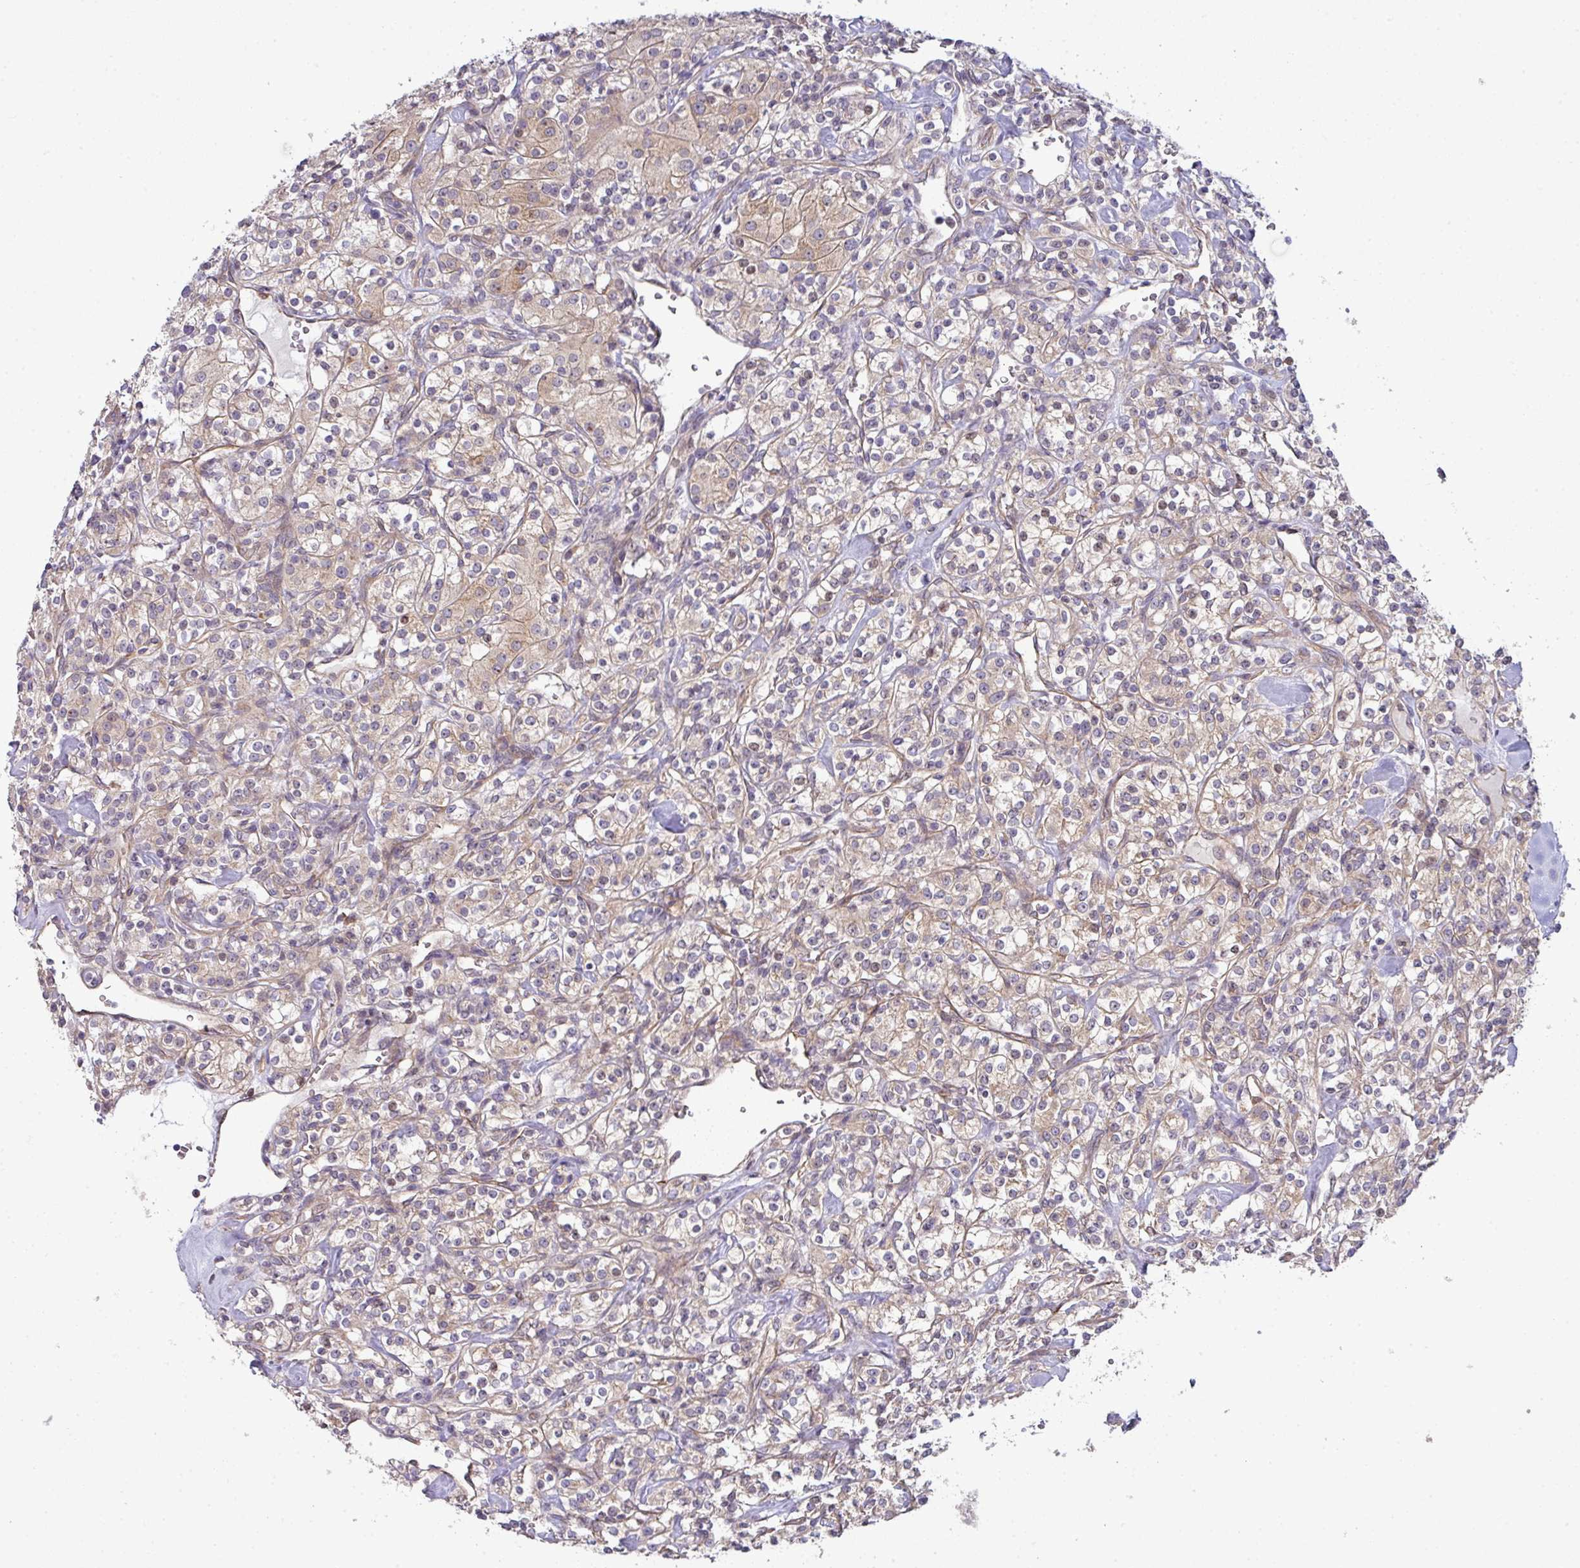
{"staining": {"intensity": "weak", "quantity": ">75%", "location": "cytoplasmic/membranous"}, "tissue": "renal cancer", "cell_type": "Tumor cells", "image_type": "cancer", "snomed": [{"axis": "morphology", "description": "Adenocarcinoma, NOS"}, {"axis": "topography", "description": "Kidney"}], "caption": "Protein staining reveals weak cytoplasmic/membranous staining in about >75% of tumor cells in renal cancer (adenocarcinoma).", "gene": "TIMMDC1", "patient": {"sex": "male", "age": 77}}